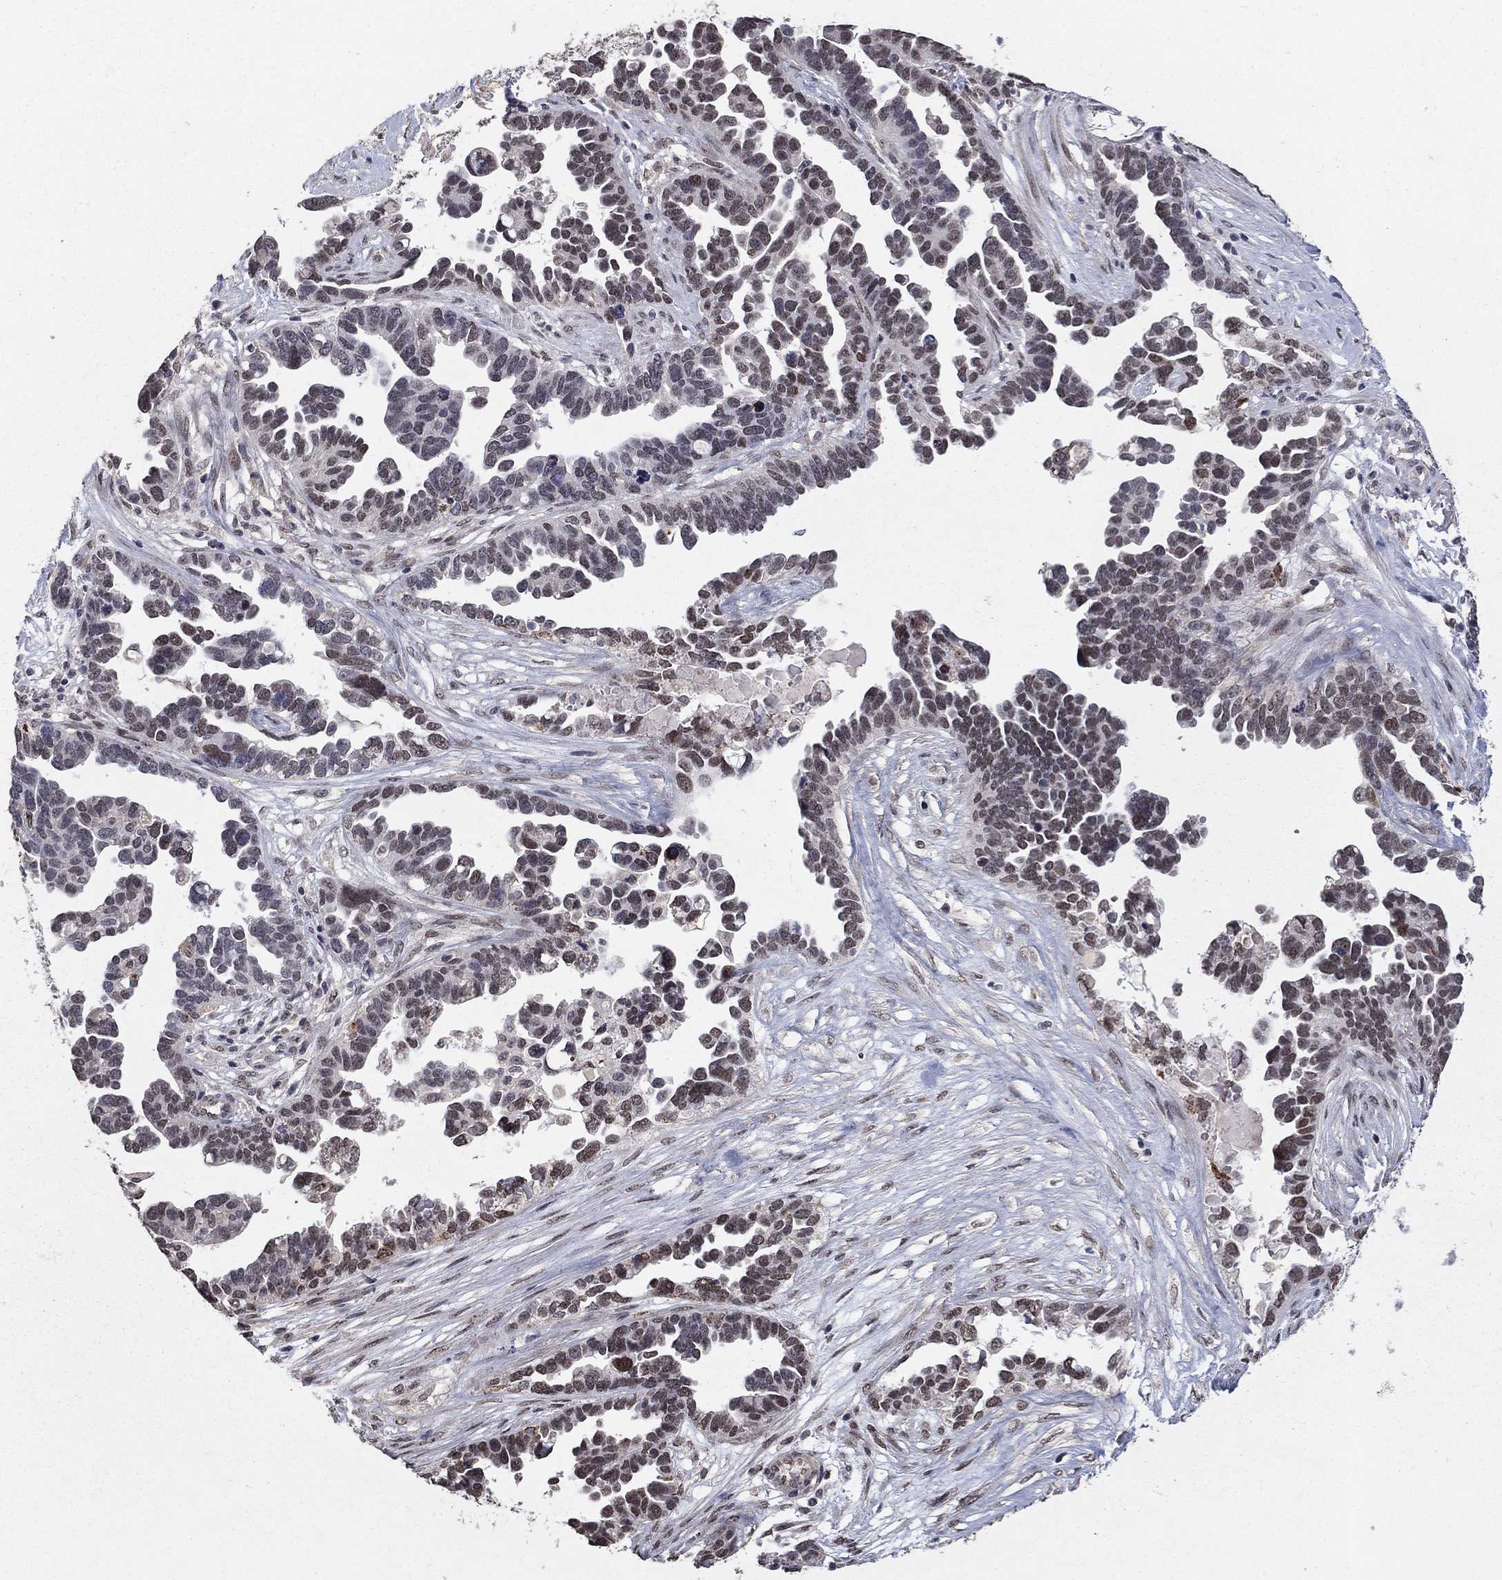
{"staining": {"intensity": "weak", "quantity": "25%-75%", "location": "nuclear"}, "tissue": "ovarian cancer", "cell_type": "Tumor cells", "image_type": "cancer", "snomed": [{"axis": "morphology", "description": "Cystadenocarcinoma, serous, NOS"}, {"axis": "topography", "description": "Ovary"}], "caption": "Serous cystadenocarcinoma (ovarian) was stained to show a protein in brown. There is low levels of weak nuclear staining in approximately 25%-75% of tumor cells. The protein of interest is shown in brown color, while the nuclei are stained blue.", "gene": "GRIA3", "patient": {"sex": "female", "age": 54}}